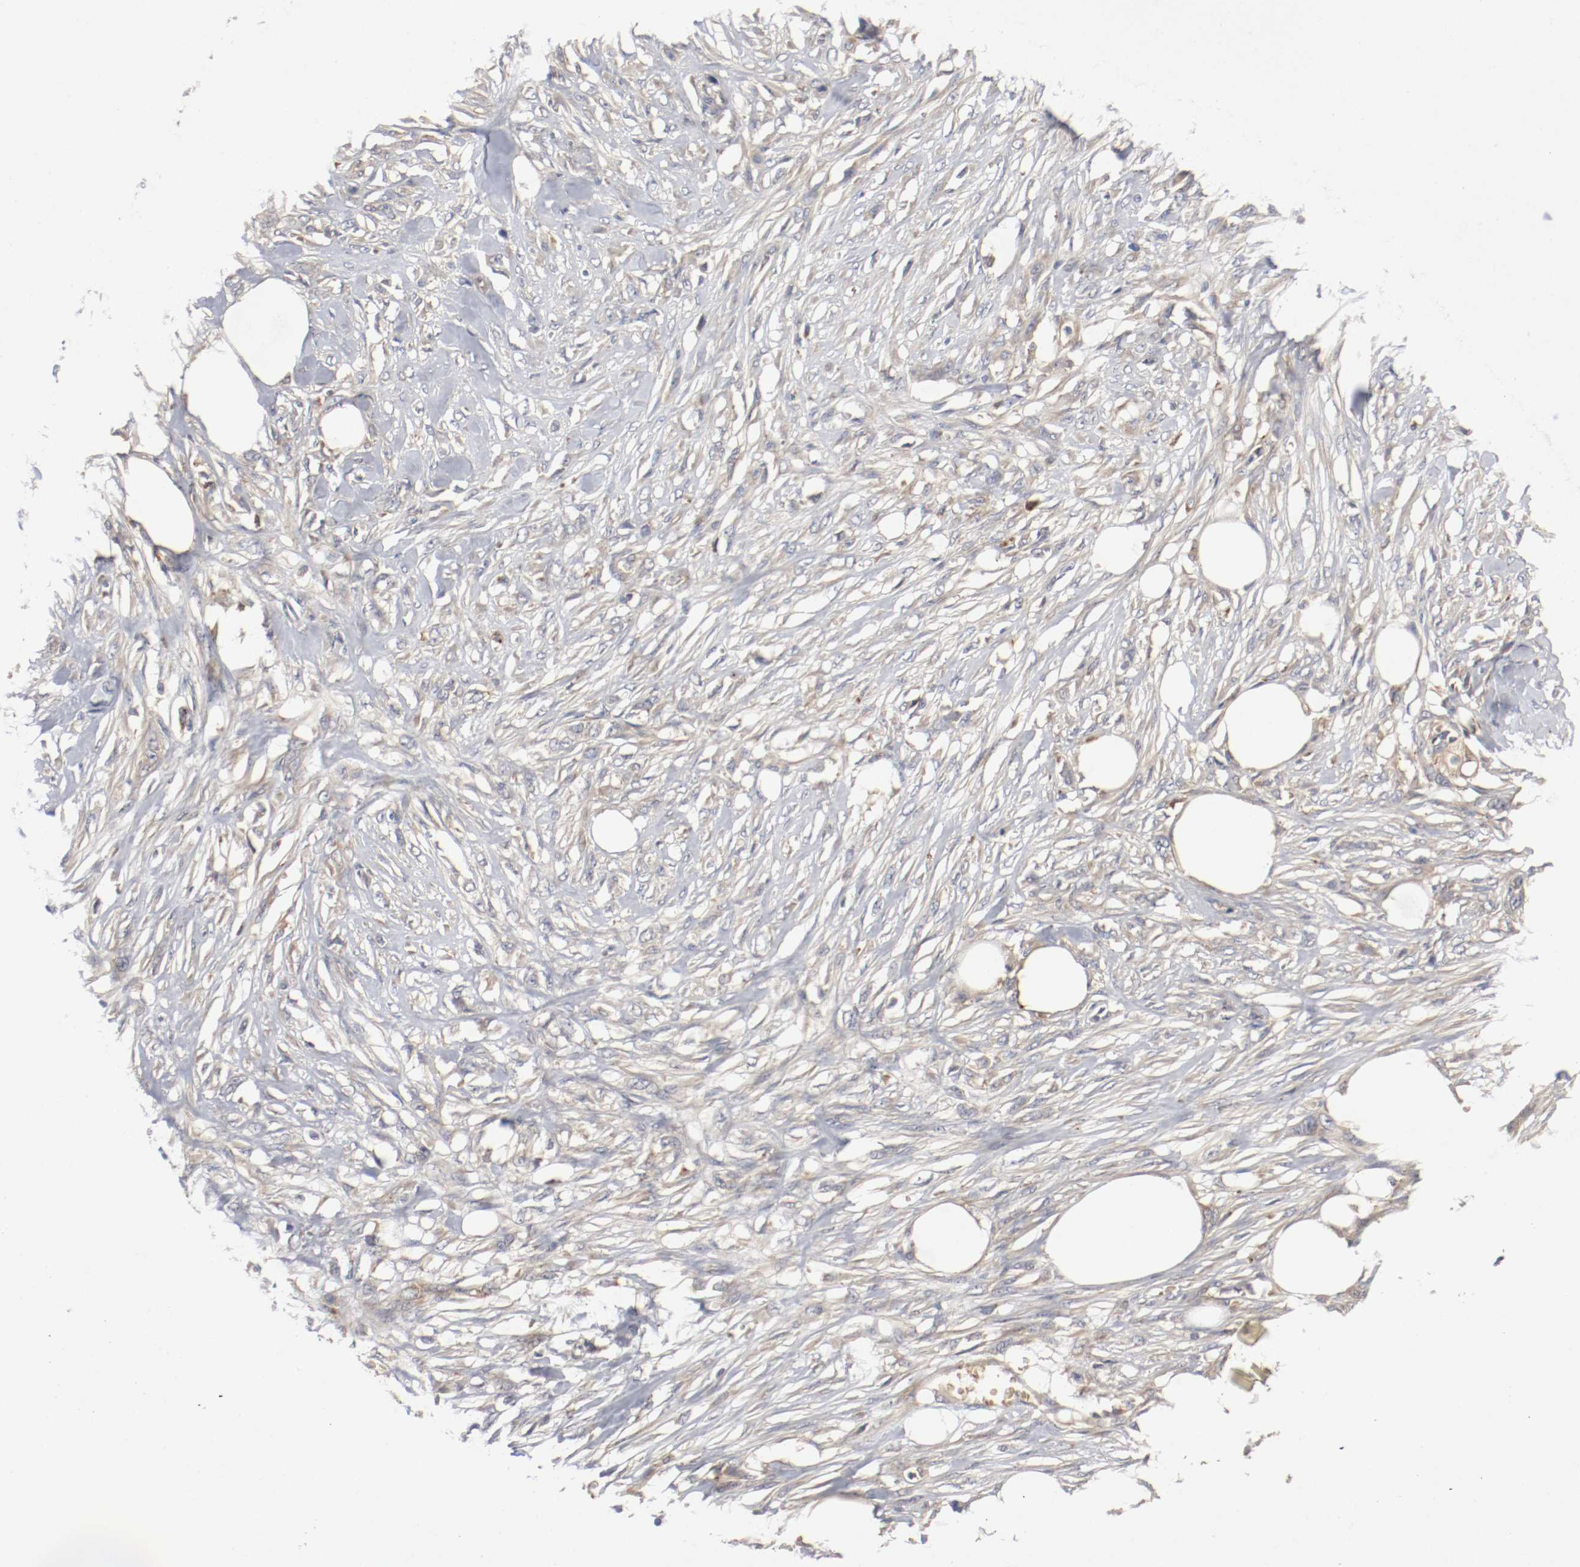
{"staining": {"intensity": "weak", "quantity": "25%-75%", "location": "cytoplasmic/membranous"}, "tissue": "skin cancer", "cell_type": "Tumor cells", "image_type": "cancer", "snomed": [{"axis": "morphology", "description": "Normal tissue, NOS"}, {"axis": "morphology", "description": "Squamous cell carcinoma, NOS"}, {"axis": "topography", "description": "Skin"}], "caption": "Immunohistochemistry (IHC) histopathology image of neoplastic tissue: human skin squamous cell carcinoma stained using IHC shows low levels of weak protein expression localized specifically in the cytoplasmic/membranous of tumor cells, appearing as a cytoplasmic/membranous brown color.", "gene": "REN", "patient": {"sex": "female", "age": 59}}